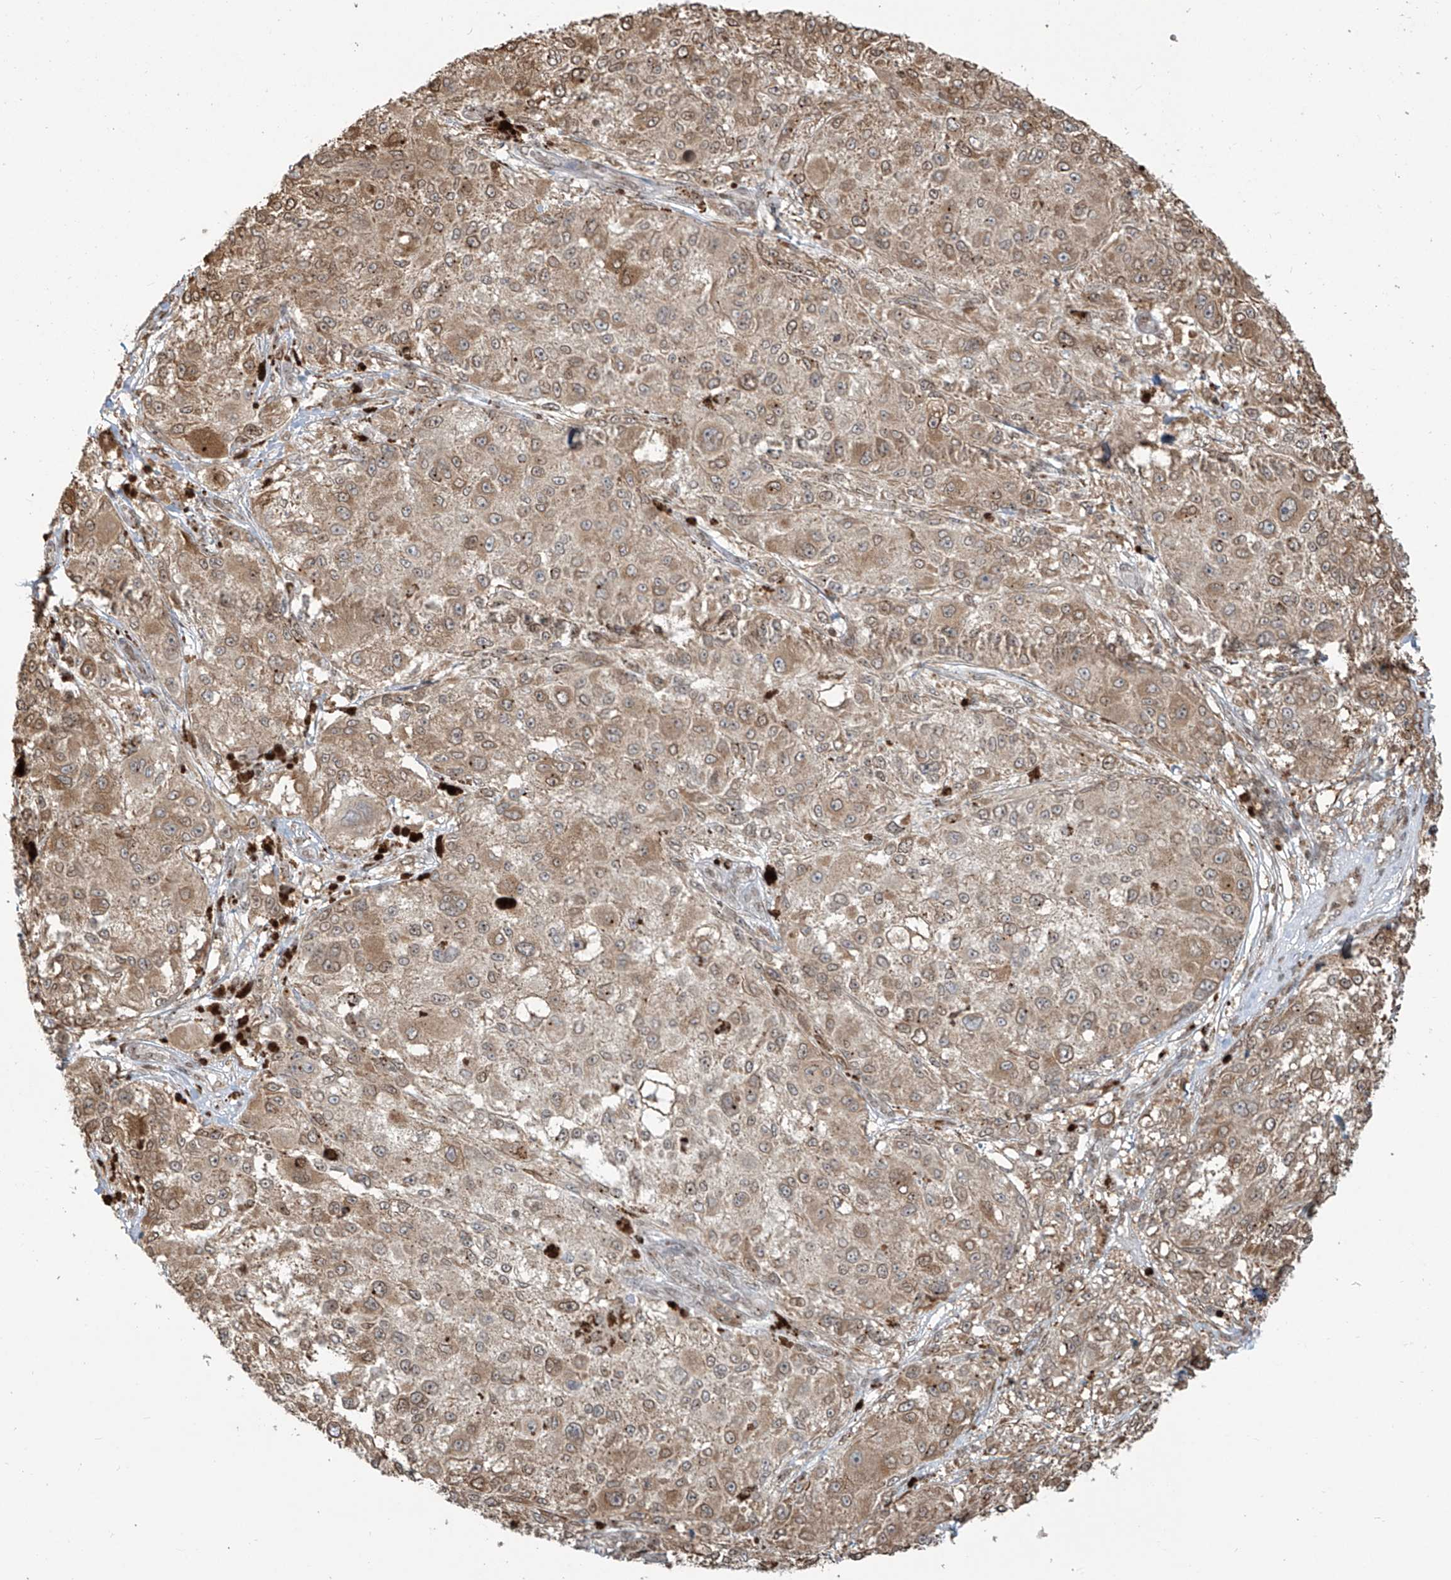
{"staining": {"intensity": "moderate", "quantity": ">75%", "location": "cytoplasmic/membranous"}, "tissue": "melanoma", "cell_type": "Tumor cells", "image_type": "cancer", "snomed": [{"axis": "morphology", "description": "Necrosis, NOS"}, {"axis": "morphology", "description": "Malignant melanoma, NOS"}, {"axis": "topography", "description": "Skin"}], "caption": "This is a photomicrograph of immunohistochemistry (IHC) staining of melanoma, which shows moderate expression in the cytoplasmic/membranous of tumor cells.", "gene": "VMP1", "patient": {"sex": "female", "age": 87}}